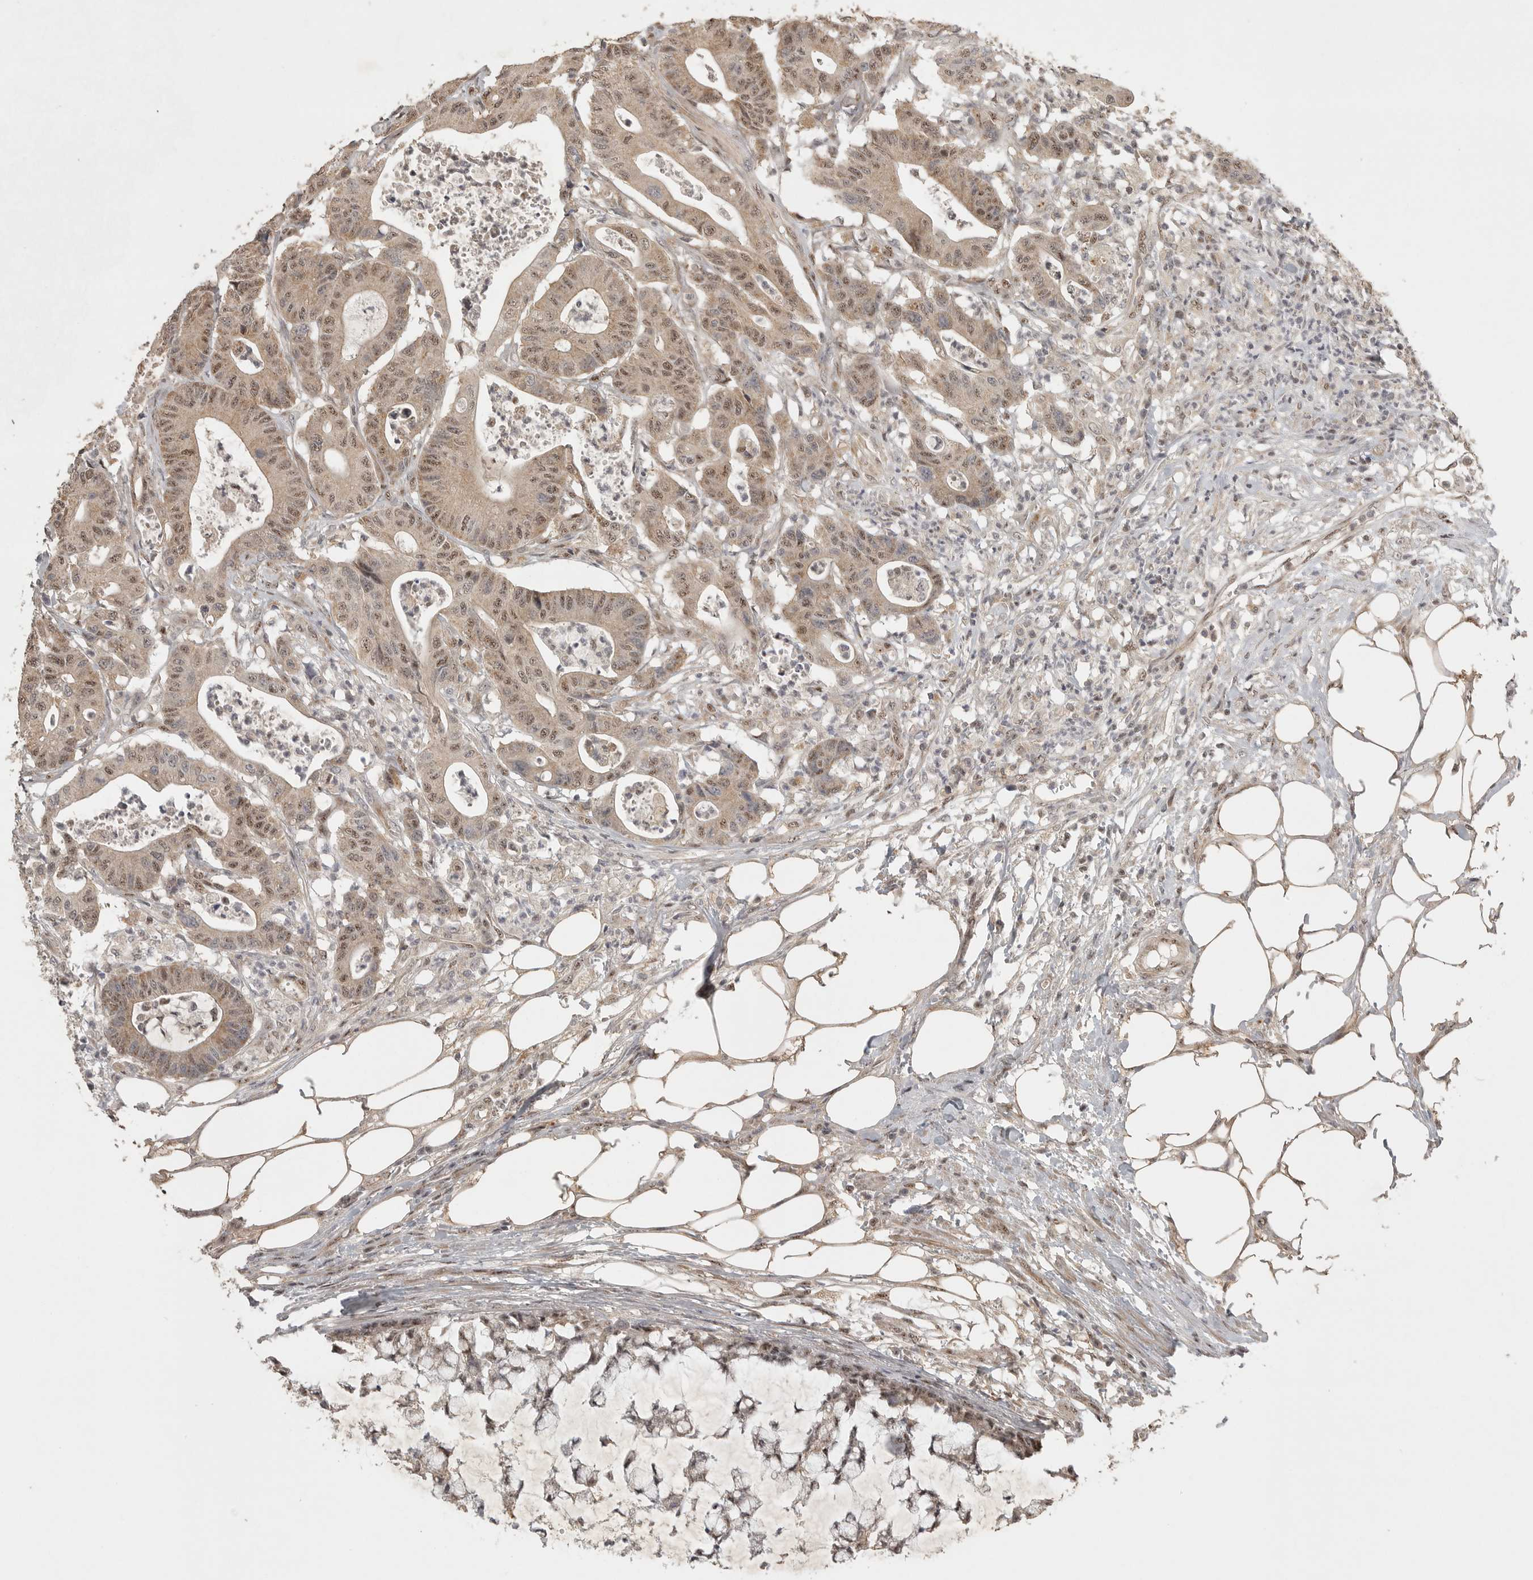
{"staining": {"intensity": "weak", "quantity": ">75%", "location": "cytoplasmic/membranous,nuclear"}, "tissue": "colorectal cancer", "cell_type": "Tumor cells", "image_type": "cancer", "snomed": [{"axis": "morphology", "description": "Adenocarcinoma, NOS"}, {"axis": "topography", "description": "Colon"}], "caption": "This image demonstrates immunohistochemistry (IHC) staining of colorectal adenocarcinoma, with low weak cytoplasmic/membranous and nuclear positivity in about >75% of tumor cells.", "gene": "POMP", "patient": {"sex": "female", "age": 84}}